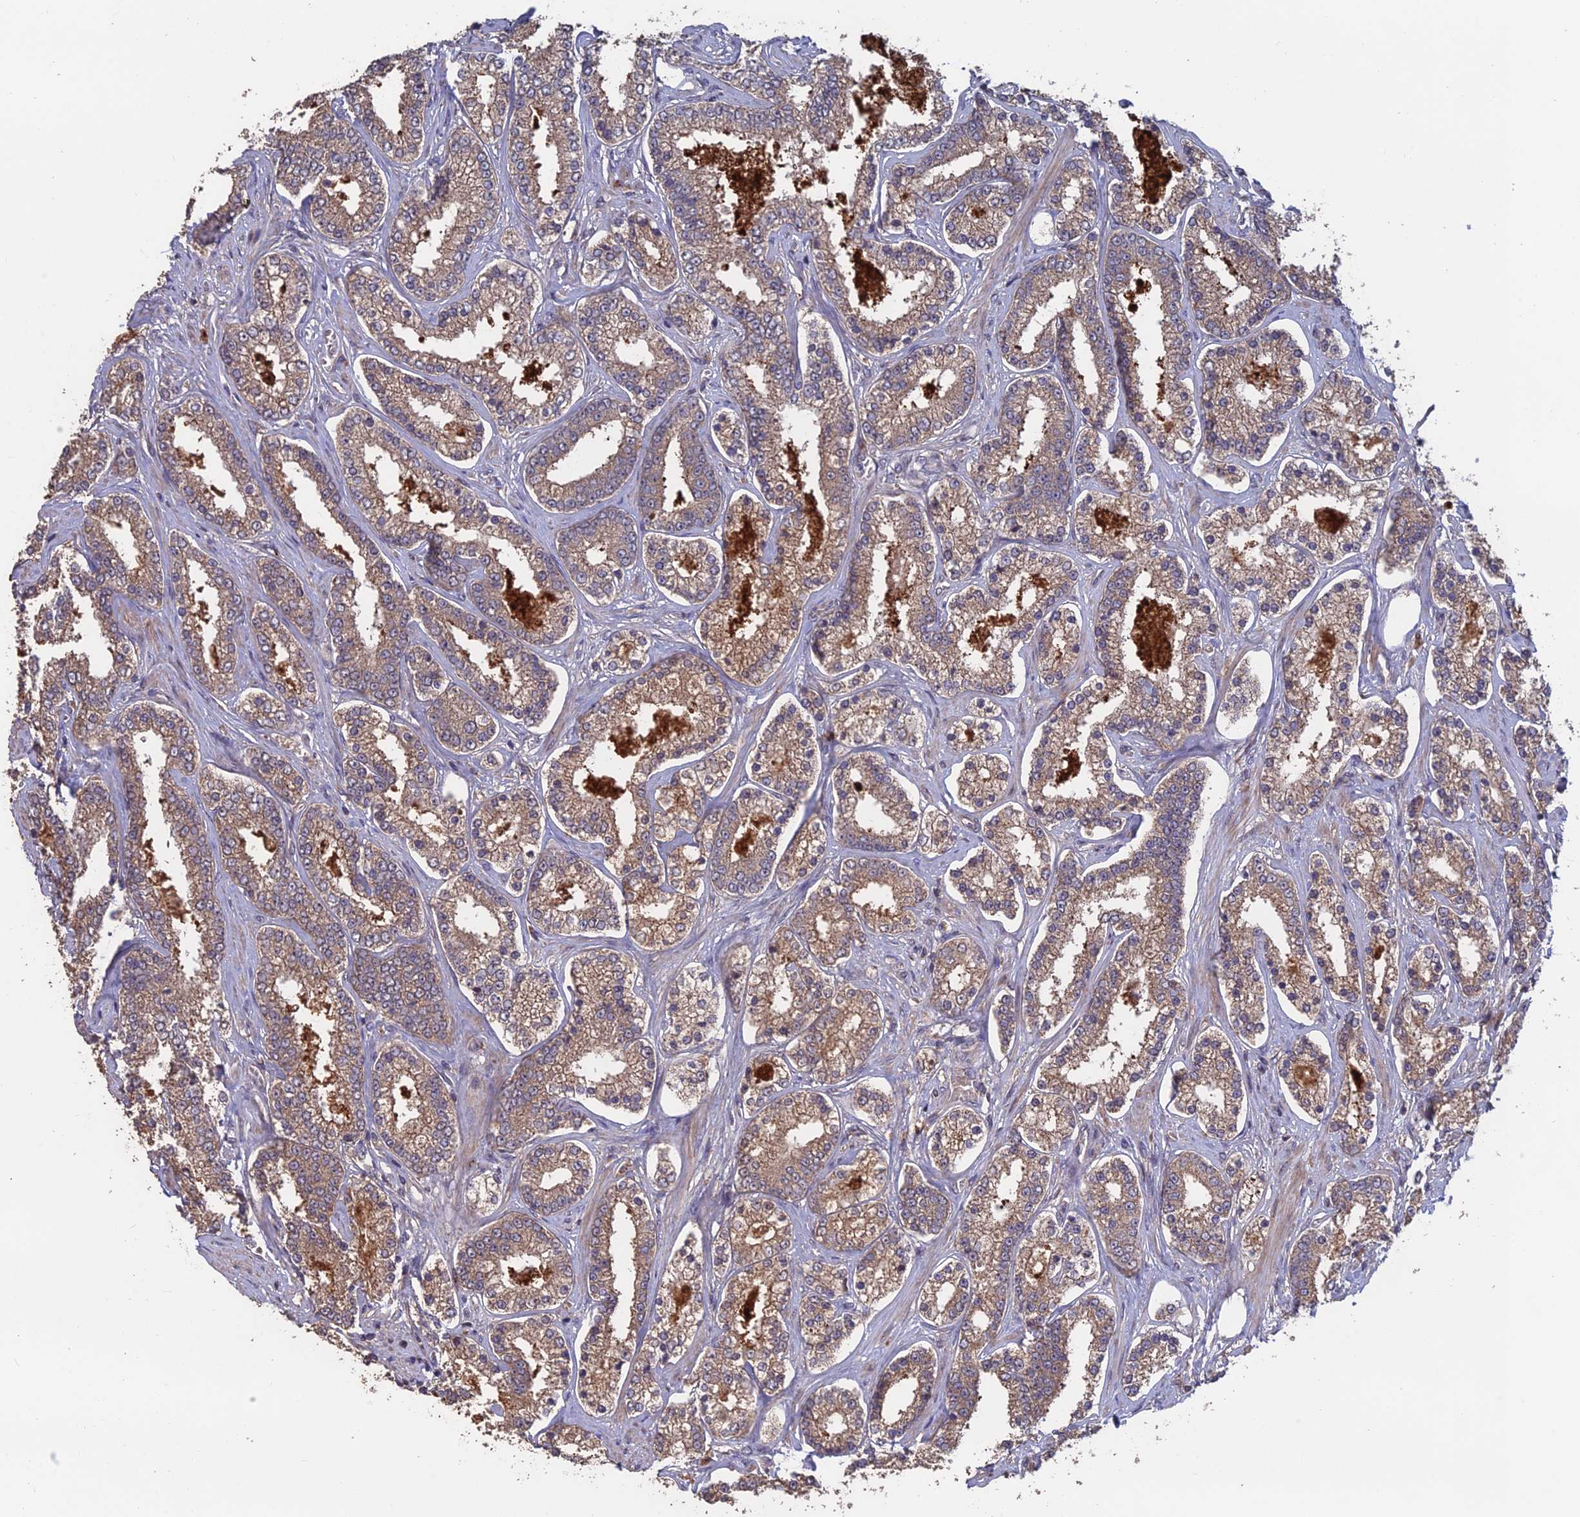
{"staining": {"intensity": "moderate", "quantity": ">75%", "location": "cytoplasmic/membranous"}, "tissue": "prostate cancer", "cell_type": "Tumor cells", "image_type": "cancer", "snomed": [{"axis": "morphology", "description": "Normal tissue, NOS"}, {"axis": "morphology", "description": "Adenocarcinoma, High grade"}, {"axis": "topography", "description": "Prostate"}], "caption": "Immunohistochemistry (IHC) (DAB) staining of prostate cancer displays moderate cytoplasmic/membranous protein expression in approximately >75% of tumor cells.", "gene": "SHISA5", "patient": {"sex": "male", "age": 83}}